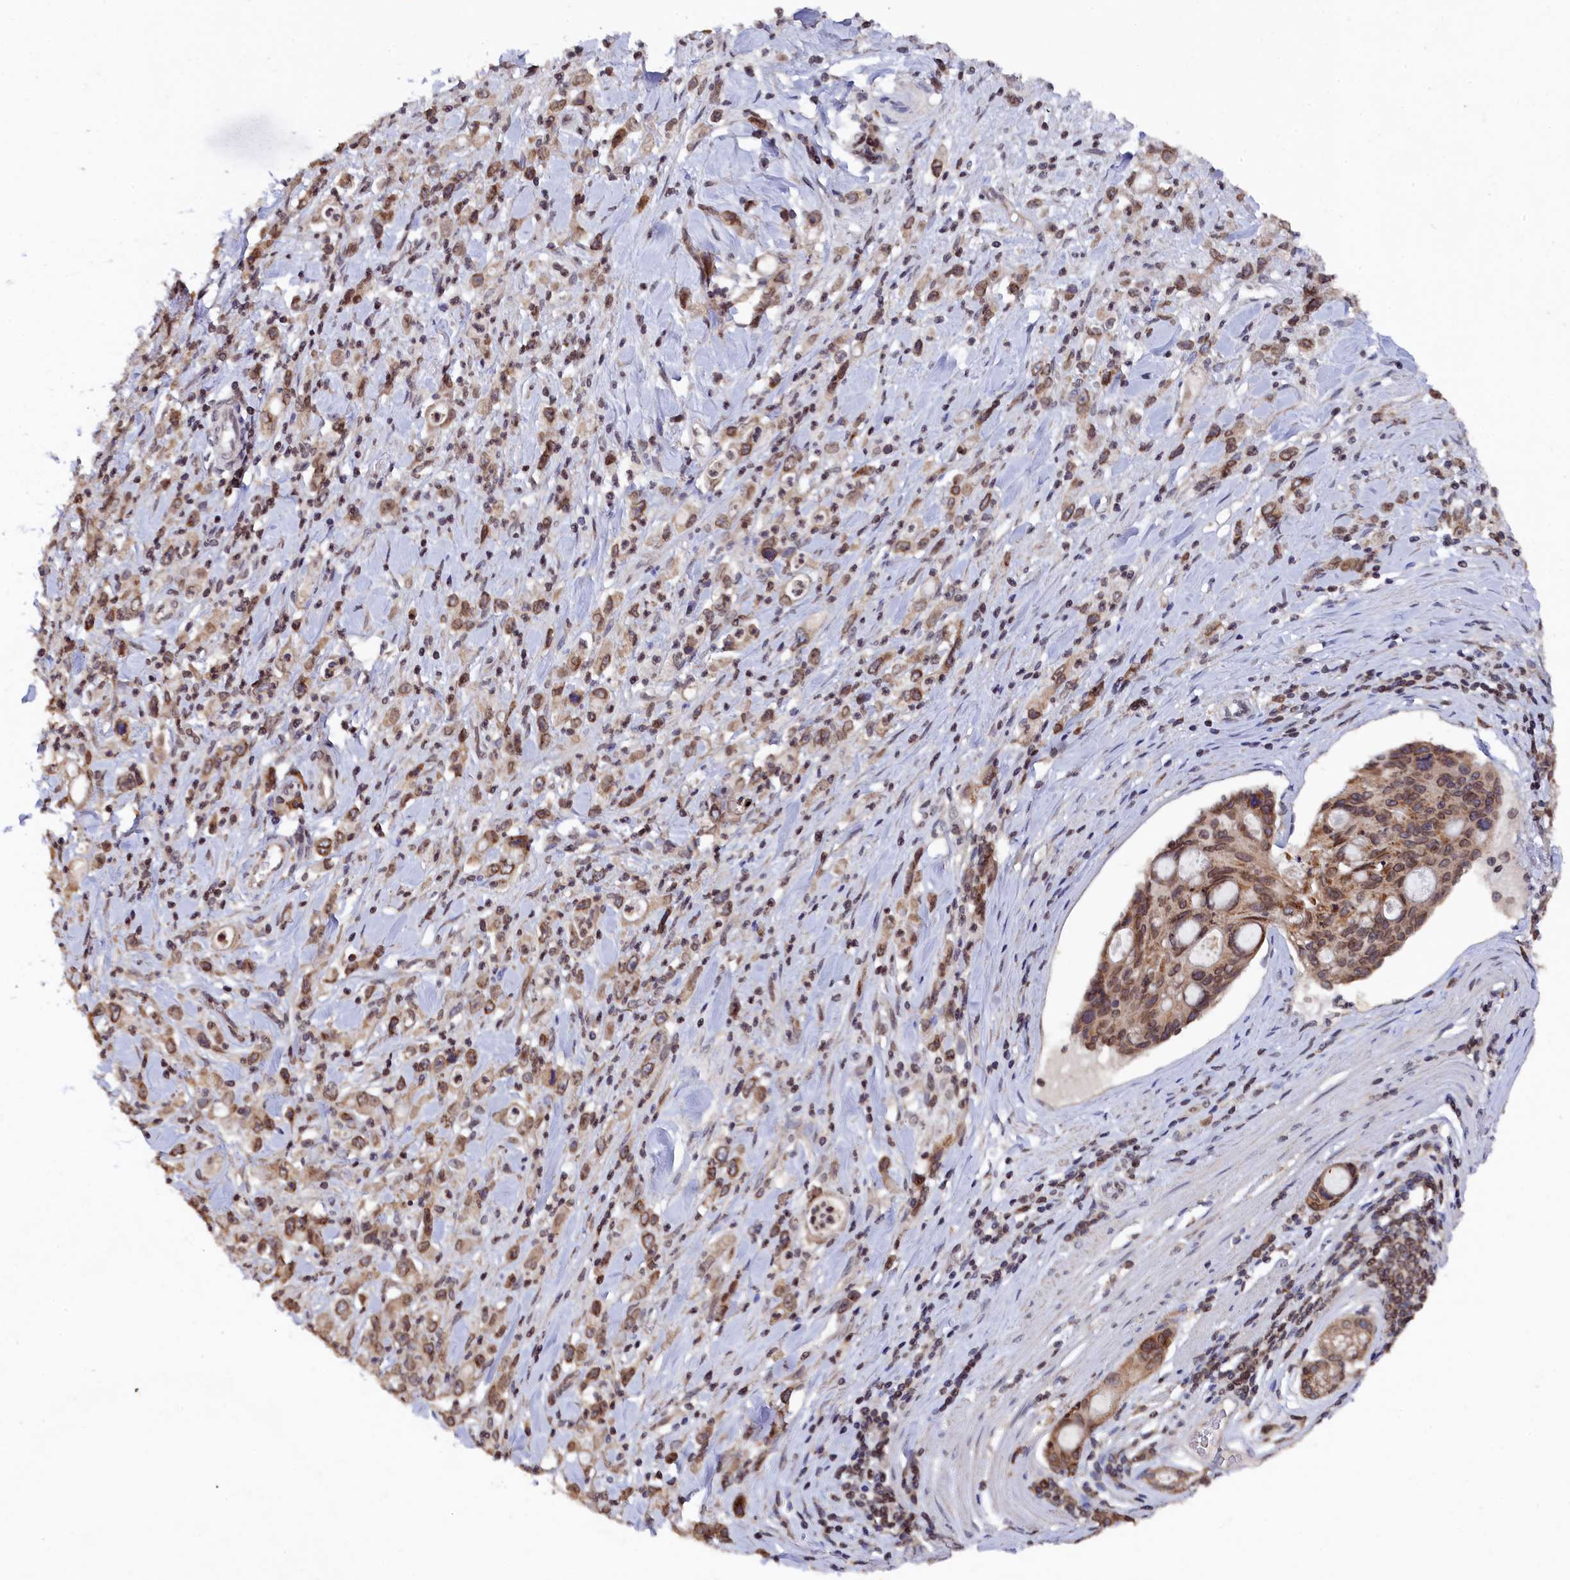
{"staining": {"intensity": "moderate", "quantity": ">75%", "location": "cytoplasmic/membranous"}, "tissue": "stomach cancer", "cell_type": "Tumor cells", "image_type": "cancer", "snomed": [{"axis": "morphology", "description": "Adenocarcinoma, NOS"}, {"axis": "topography", "description": "Stomach, lower"}], "caption": "An image of adenocarcinoma (stomach) stained for a protein exhibits moderate cytoplasmic/membranous brown staining in tumor cells.", "gene": "ANKEF1", "patient": {"sex": "female", "age": 43}}